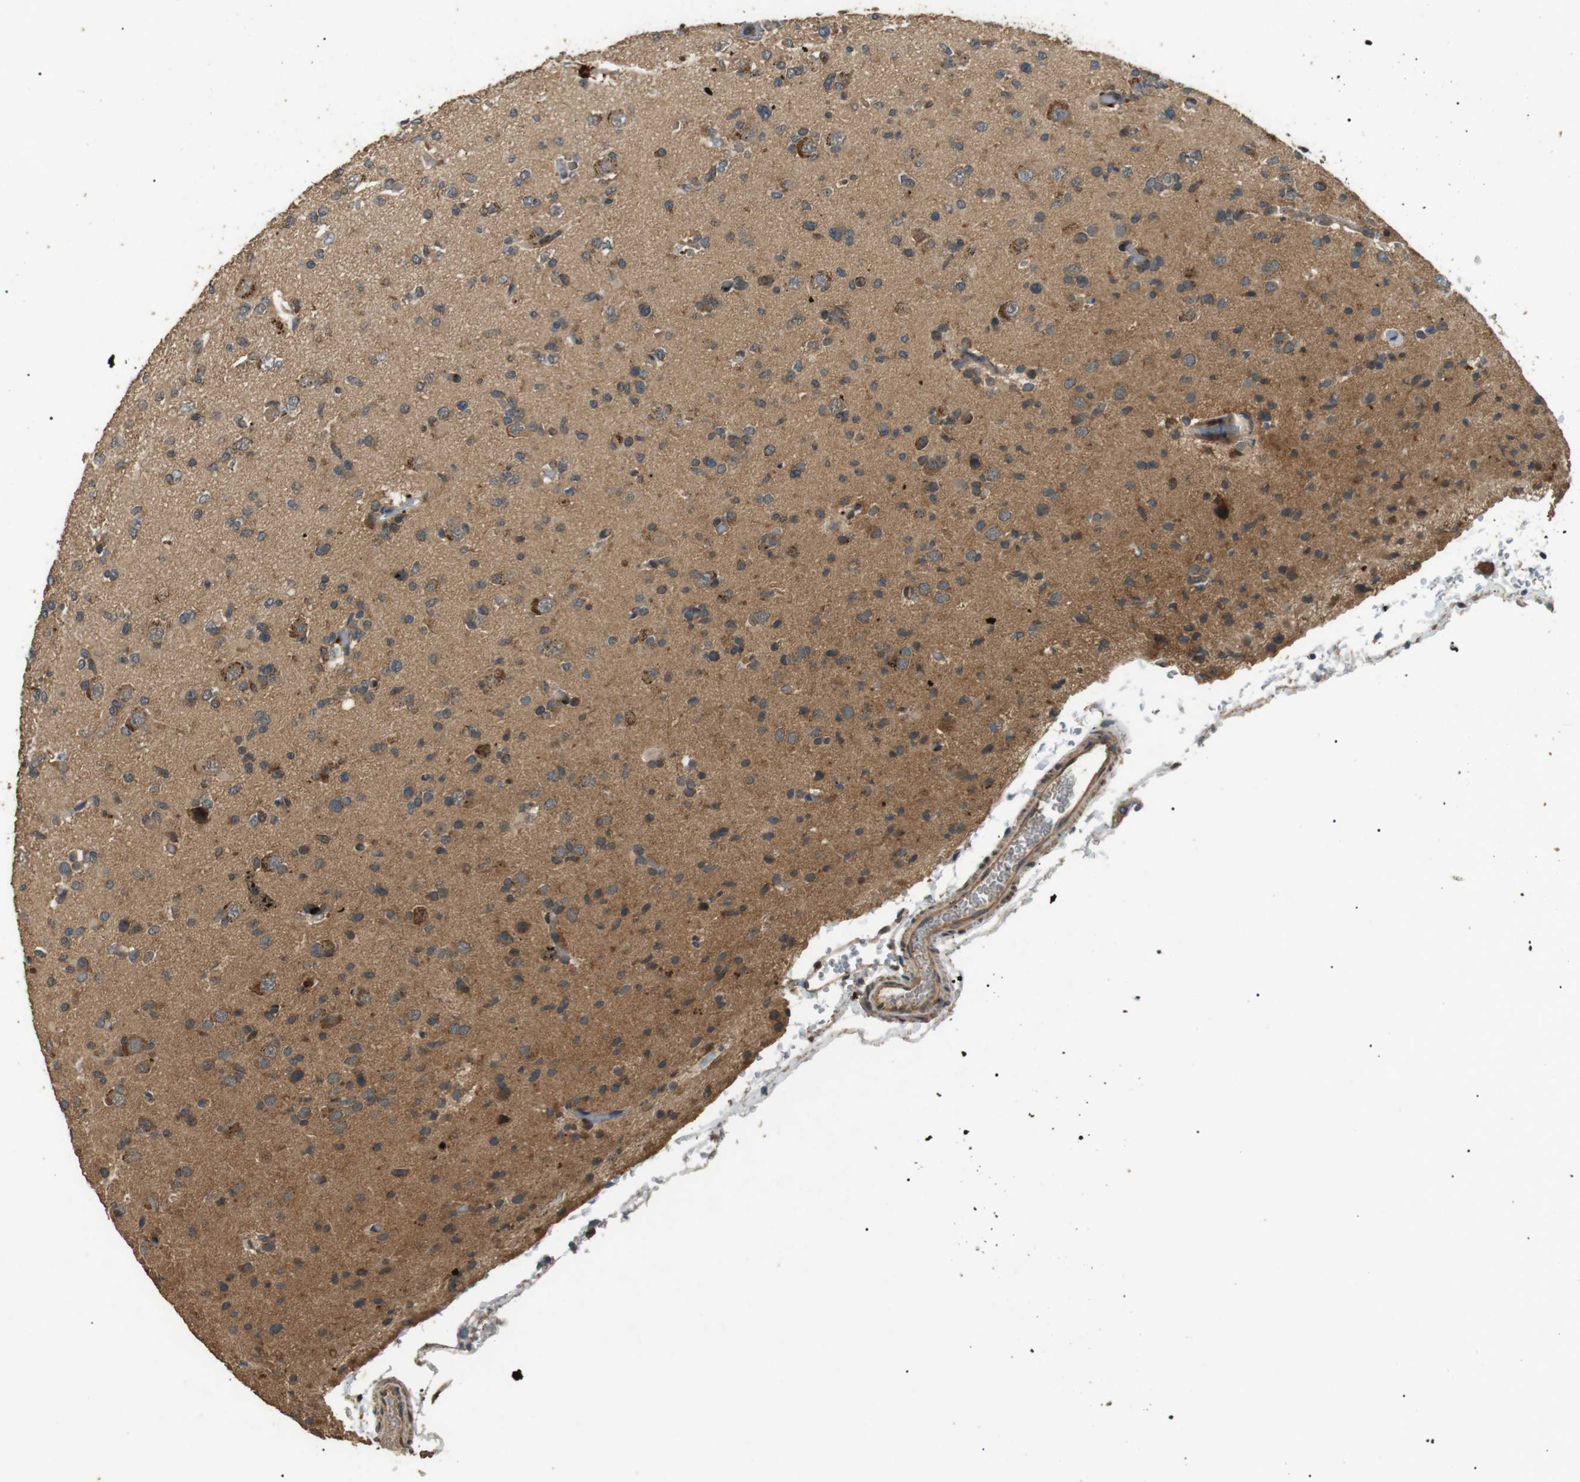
{"staining": {"intensity": "moderate", "quantity": ">75%", "location": "cytoplasmic/membranous"}, "tissue": "glioma", "cell_type": "Tumor cells", "image_type": "cancer", "snomed": [{"axis": "morphology", "description": "Glioma, malignant, Low grade"}, {"axis": "topography", "description": "Brain"}], "caption": "Low-grade glioma (malignant) stained for a protein (brown) exhibits moderate cytoplasmic/membranous positive staining in approximately >75% of tumor cells.", "gene": "TBC1D15", "patient": {"sex": "female", "age": 22}}